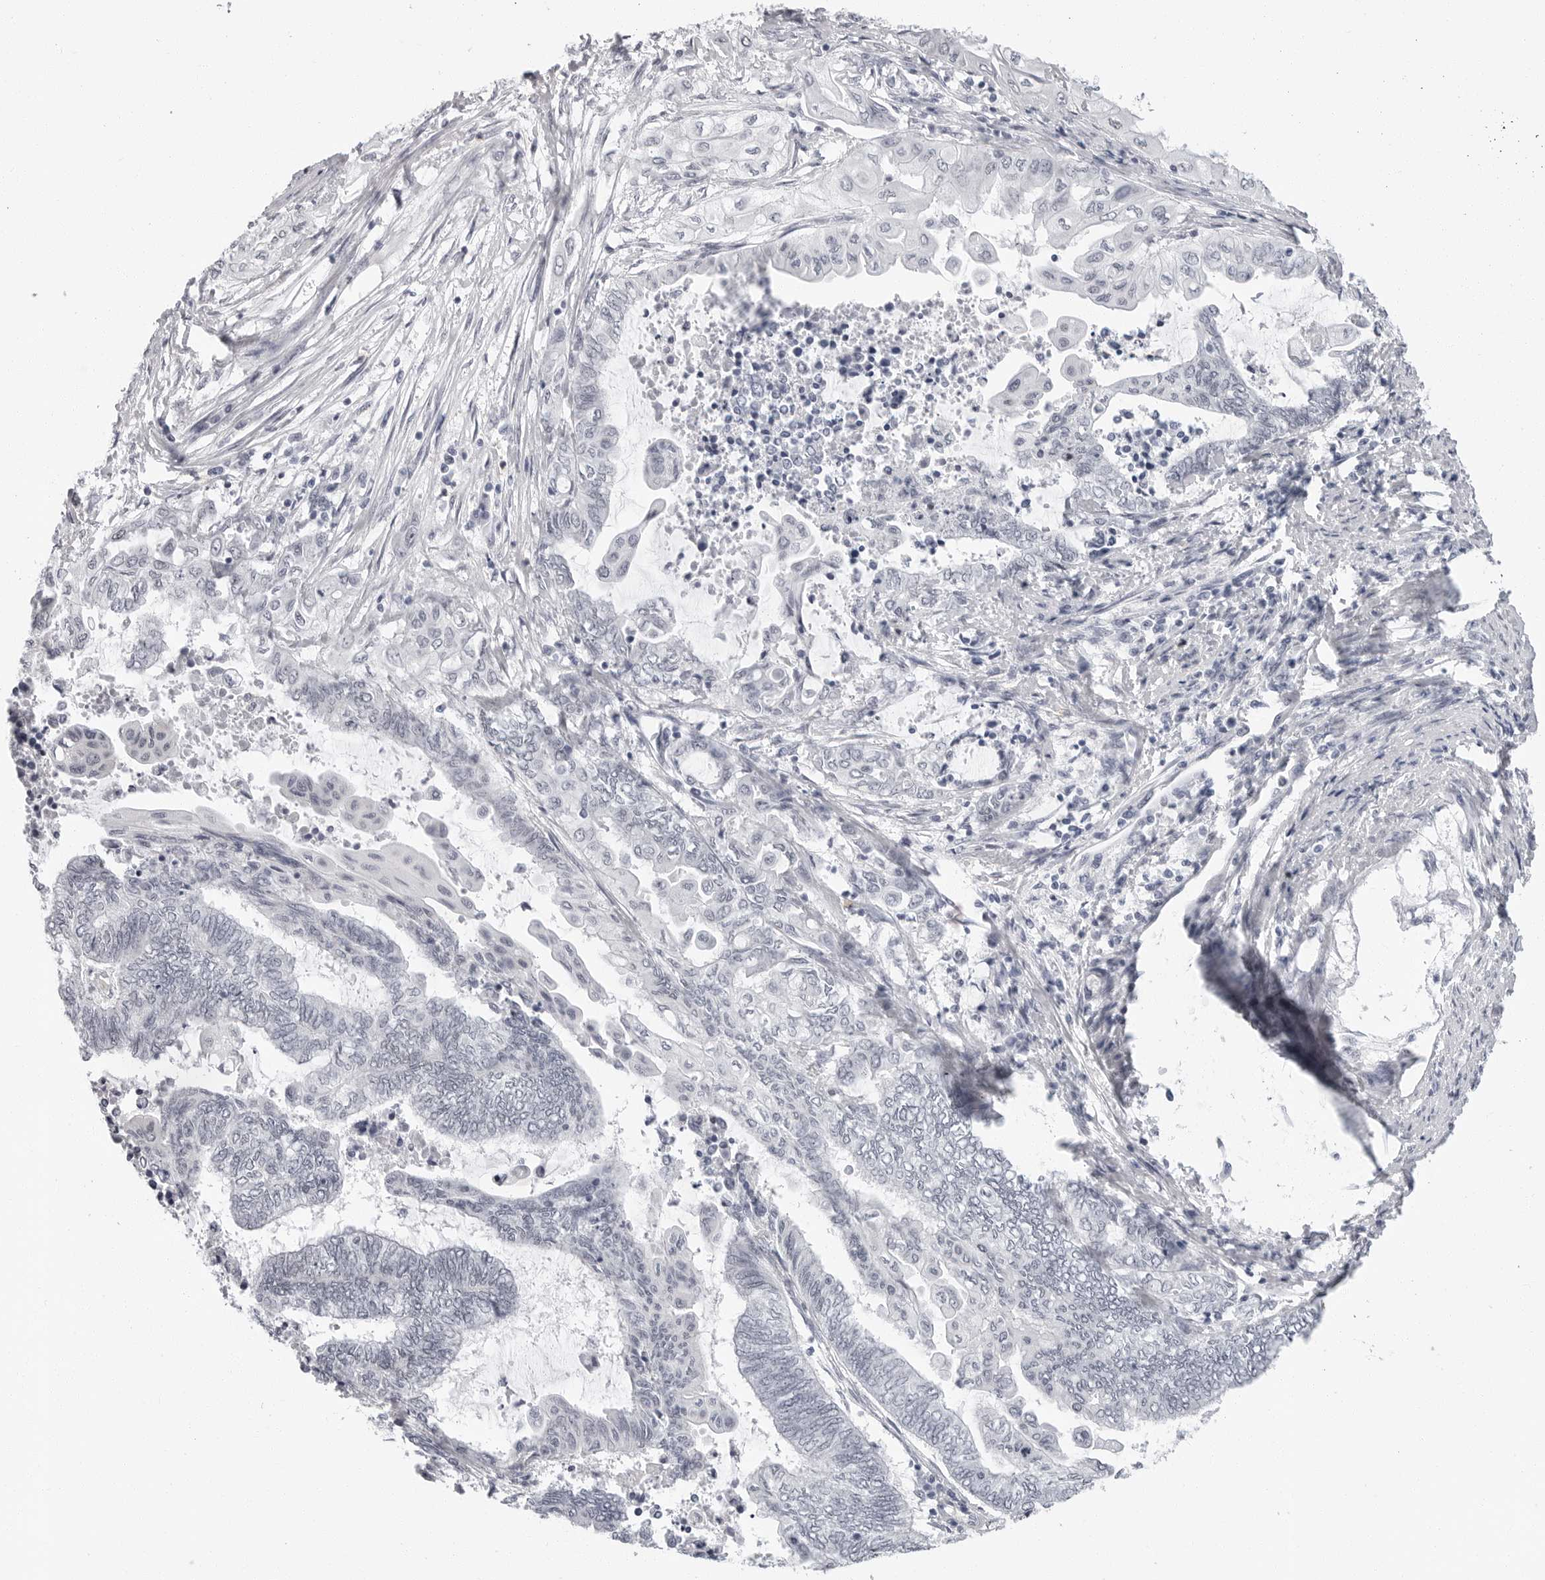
{"staining": {"intensity": "negative", "quantity": "none", "location": "none"}, "tissue": "endometrial cancer", "cell_type": "Tumor cells", "image_type": "cancer", "snomed": [{"axis": "morphology", "description": "Adenocarcinoma, NOS"}, {"axis": "topography", "description": "Uterus"}, {"axis": "topography", "description": "Endometrium"}], "caption": "Immunohistochemistry photomicrograph of neoplastic tissue: human endometrial adenocarcinoma stained with DAB (3,3'-diaminobenzidine) demonstrates no significant protein staining in tumor cells. (Stains: DAB (3,3'-diaminobenzidine) IHC with hematoxylin counter stain, Microscopy: brightfield microscopy at high magnification).", "gene": "VEZF1", "patient": {"sex": "female", "age": 70}}